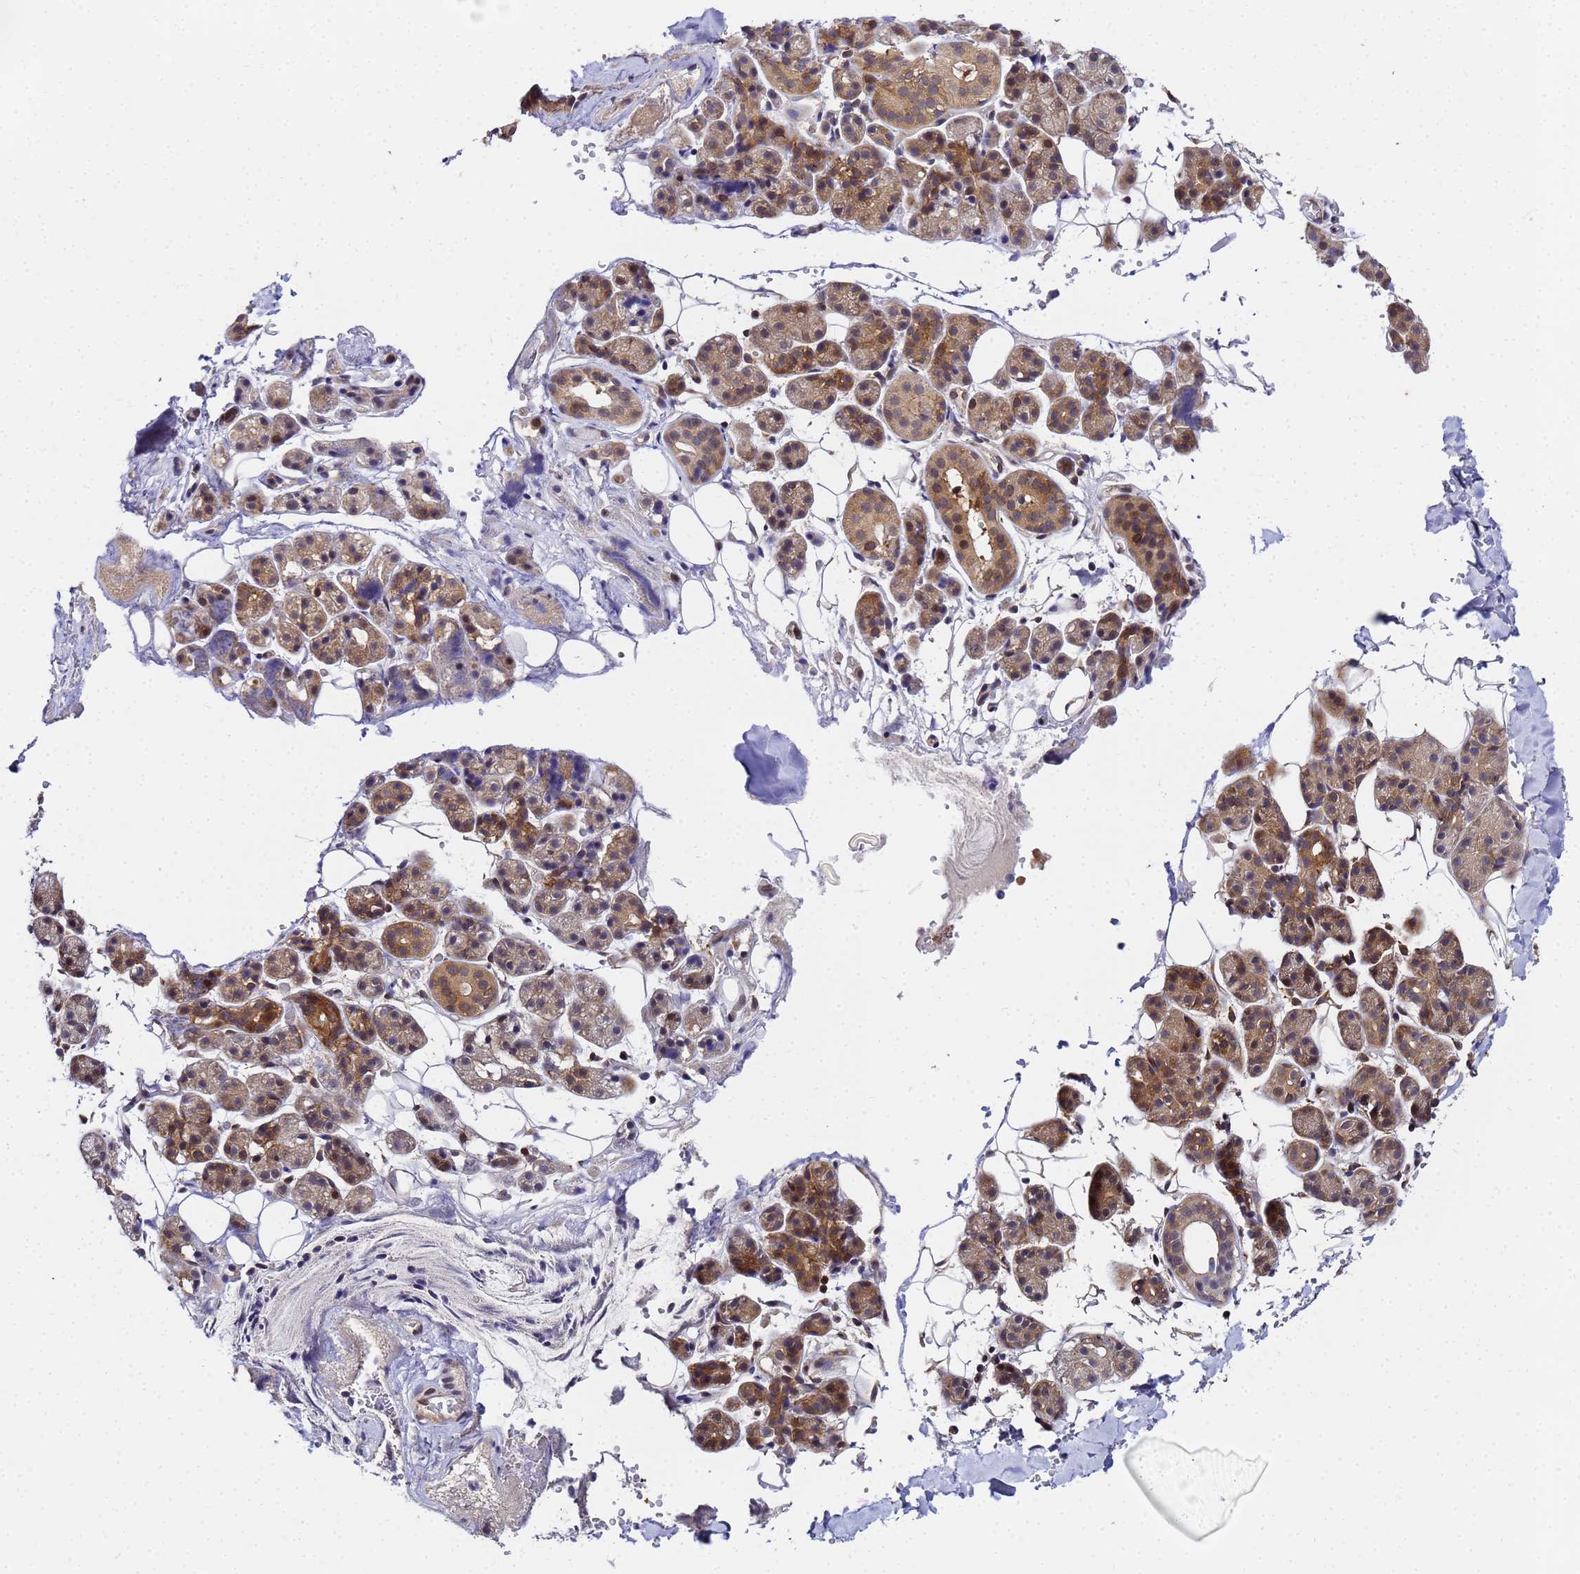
{"staining": {"intensity": "moderate", "quantity": ">75%", "location": "cytoplasmic/membranous"}, "tissue": "salivary gland", "cell_type": "Glandular cells", "image_type": "normal", "snomed": [{"axis": "morphology", "description": "Normal tissue, NOS"}, {"axis": "topography", "description": "Salivary gland"}], "caption": "Immunohistochemical staining of benign human salivary gland reveals medium levels of moderate cytoplasmic/membranous expression in approximately >75% of glandular cells. Using DAB (brown) and hematoxylin (blue) stains, captured at high magnification using brightfield microscopy.", "gene": "UNC93B1", "patient": {"sex": "female", "age": 33}}